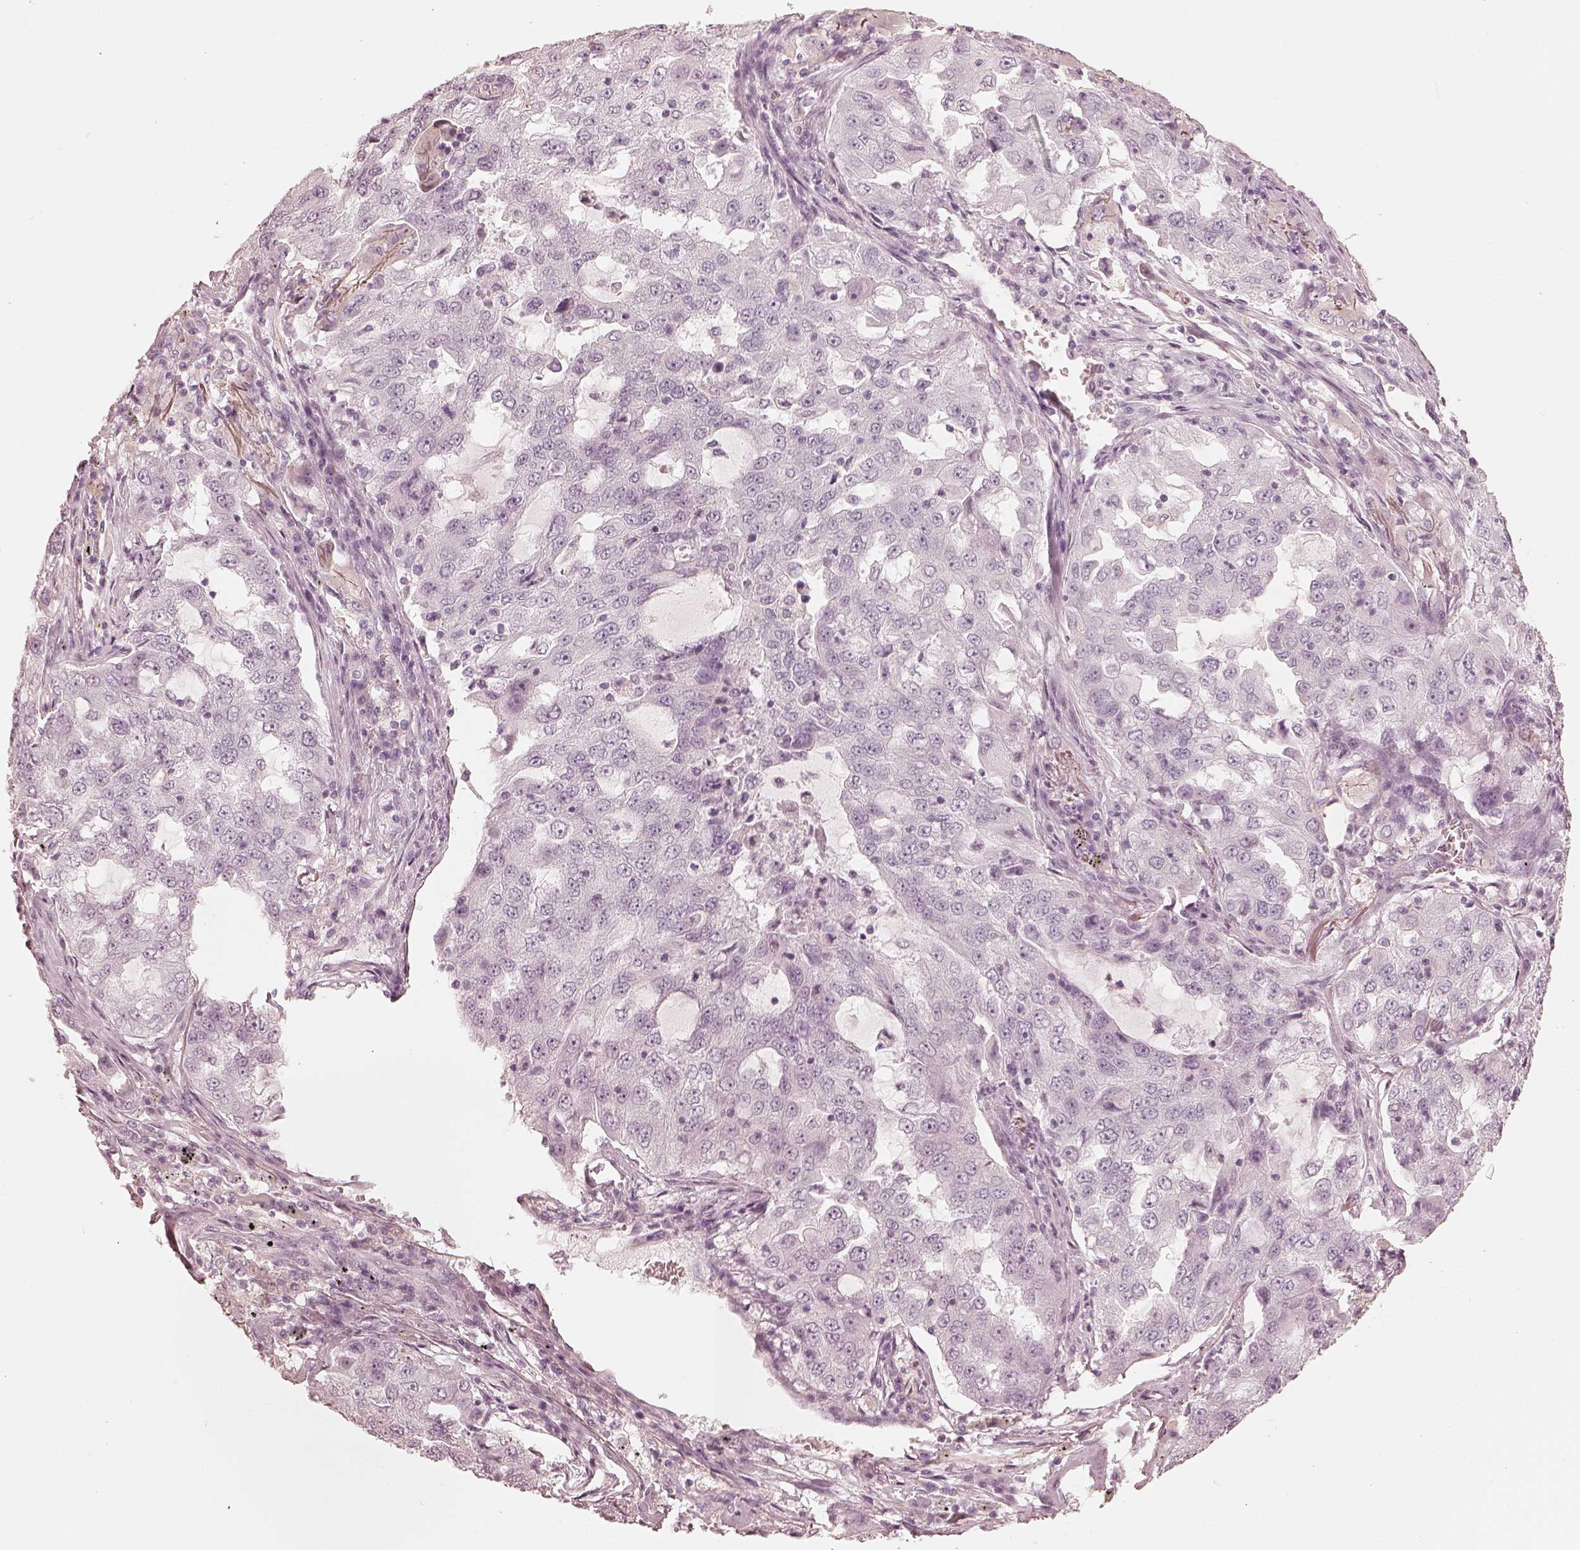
{"staining": {"intensity": "negative", "quantity": "none", "location": "none"}, "tissue": "lung cancer", "cell_type": "Tumor cells", "image_type": "cancer", "snomed": [{"axis": "morphology", "description": "Adenocarcinoma, NOS"}, {"axis": "topography", "description": "Lung"}], "caption": "DAB (3,3'-diaminobenzidine) immunohistochemical staining of lung cancer (adenocarcinoma) exhibits no significant expression in tumor cells.", "gene": "CALR3", "patient": {"sex": "female", "age": 61}}